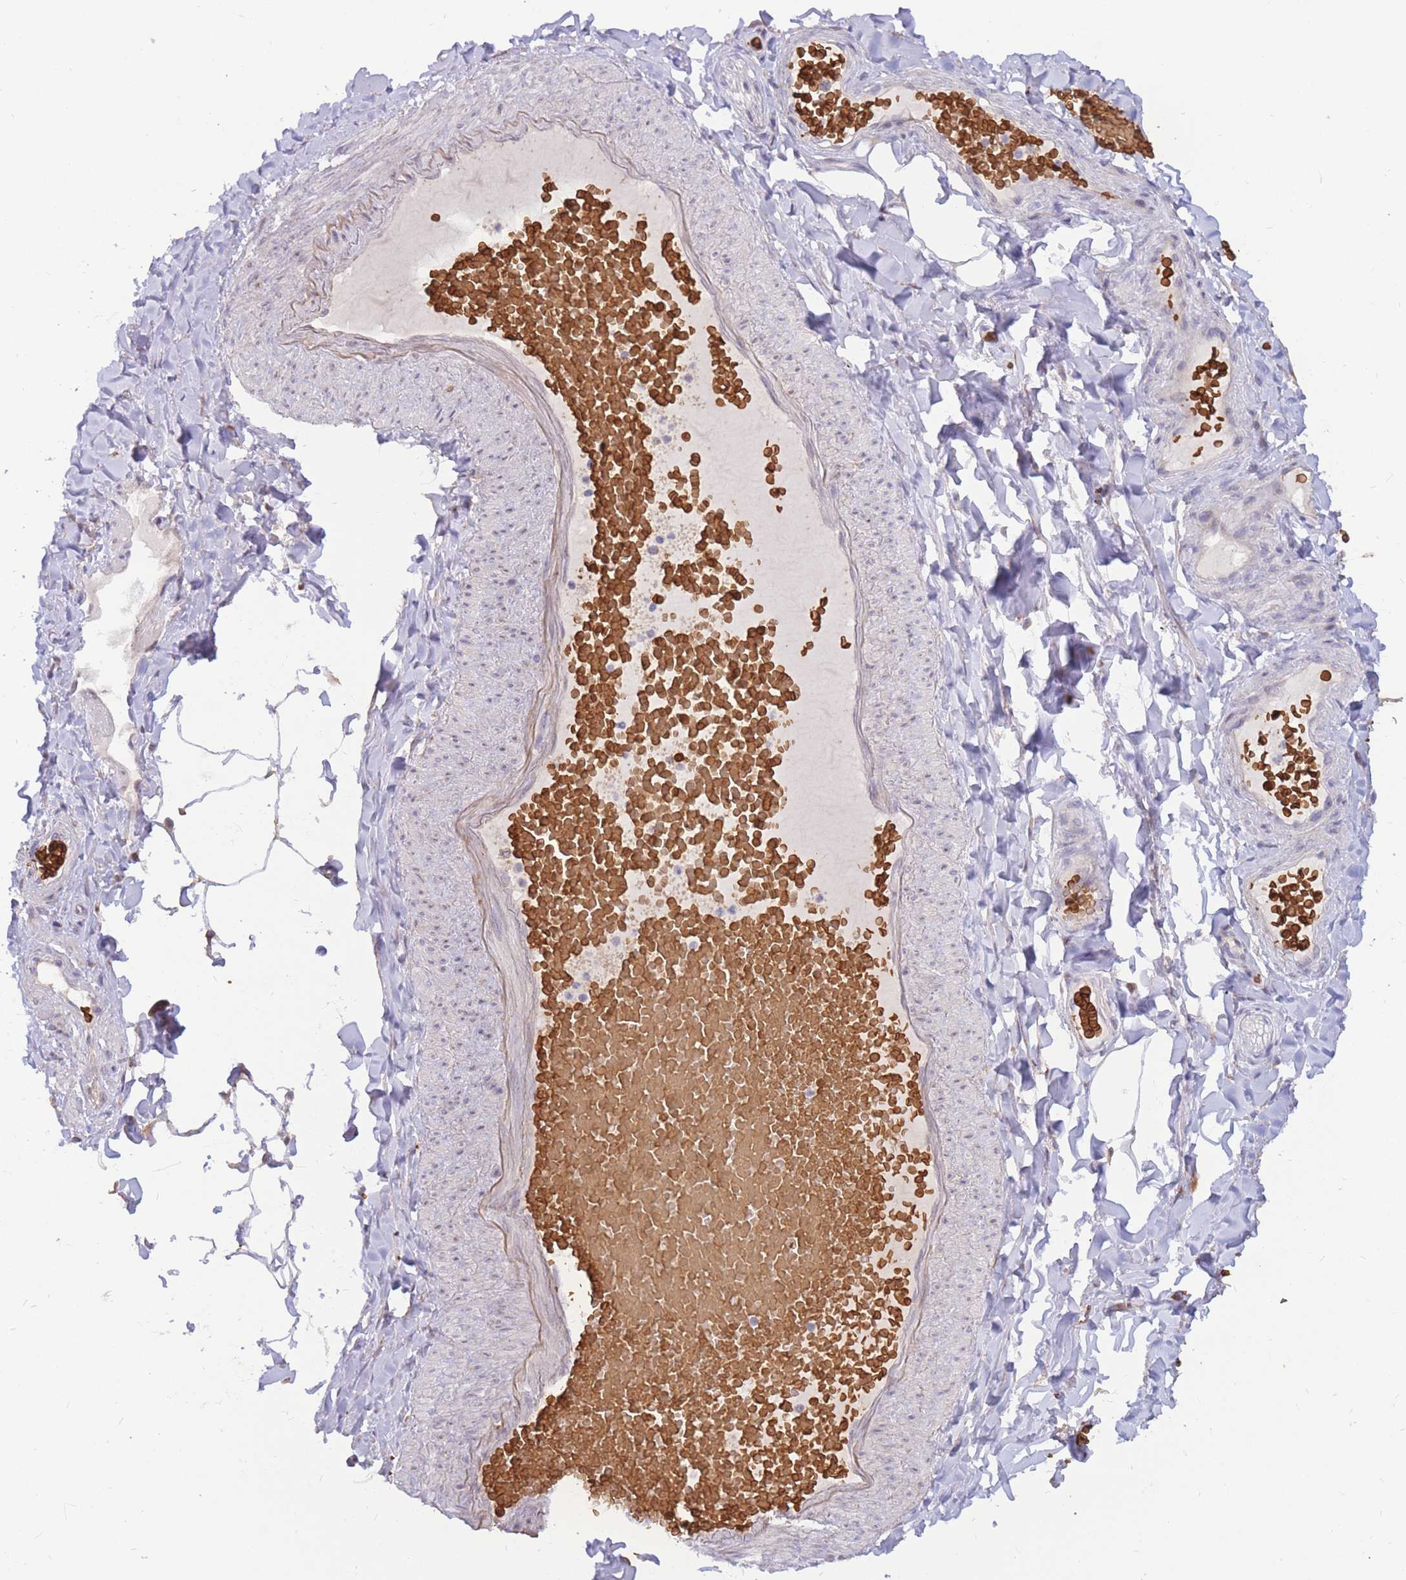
{"staining": {"intensity": "negative", "quantity": "none", "location": "none"}, "tissue": "adipose tissue", "cell_type": "Adipocytes", "image_type": "normal", "snomed": [{"axis": "morphology", "description": "Normal tissue, NOS"}, {"axis": "topography", "description": "Soft tissue"}, {"axis": "topography", "description": "Vascular tissue"}], "caption": "The immunohistochemistry (IHC) micrograph has no significant expression in adipocytes of adipose tissue.", "gene": "ATP10D", "patient": {"sex": "male", "age": 54}}